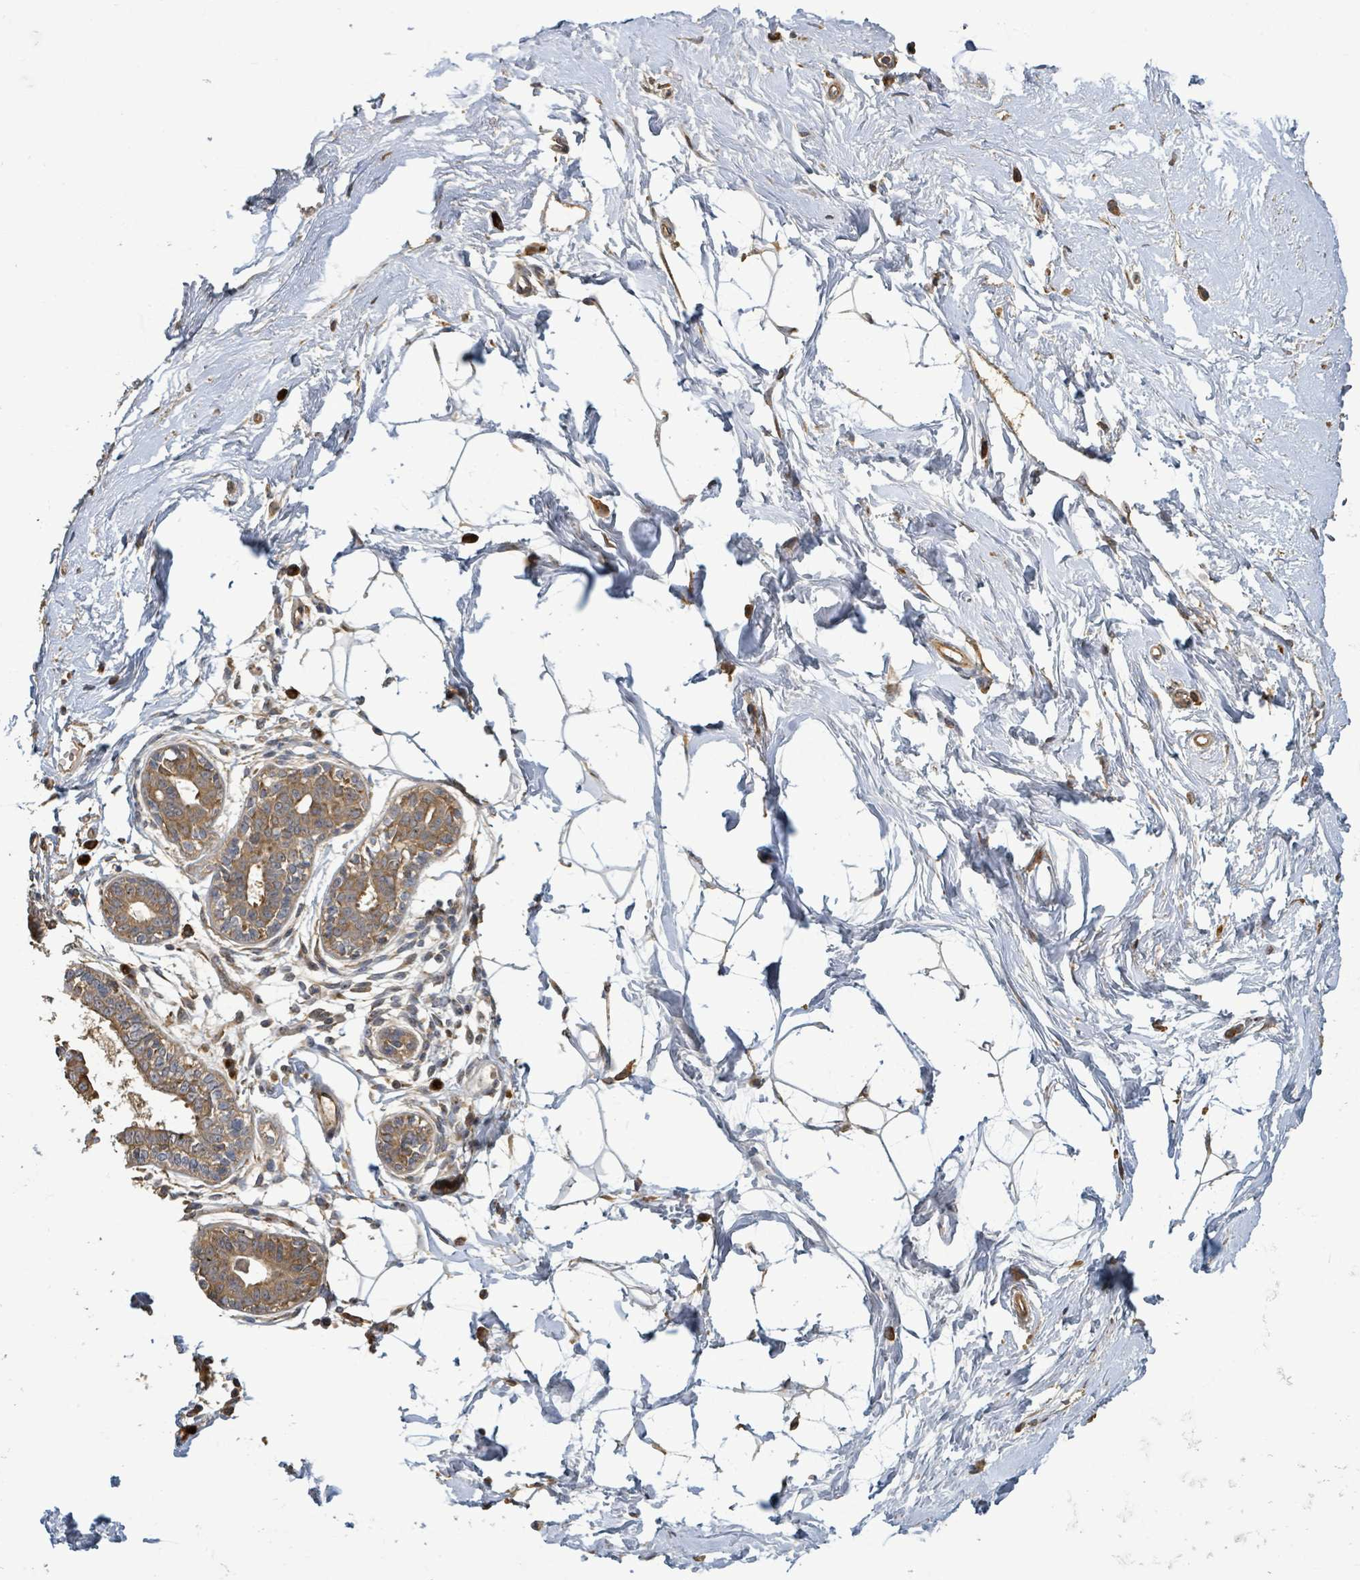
{"staining": {"intensity": "weak", "quantity": ">75%", "location": "cytoplasmic/membranous"}, "tissue": "breast", "cell_type": "Adipocytes", "image_type": "normal", "snomed": [{"axis": "morphology", "description": "Normal tissue, NOS"}, {"axis": "topography", "description": "Breast"}], "caption": "Weak cytoplasmic/membranous positivity for a protein is identified in approximately >75% of adipocytes of normal breast using IHC.", "gene": "STARD4", "patient": {"sex": "female", "age": 45}}